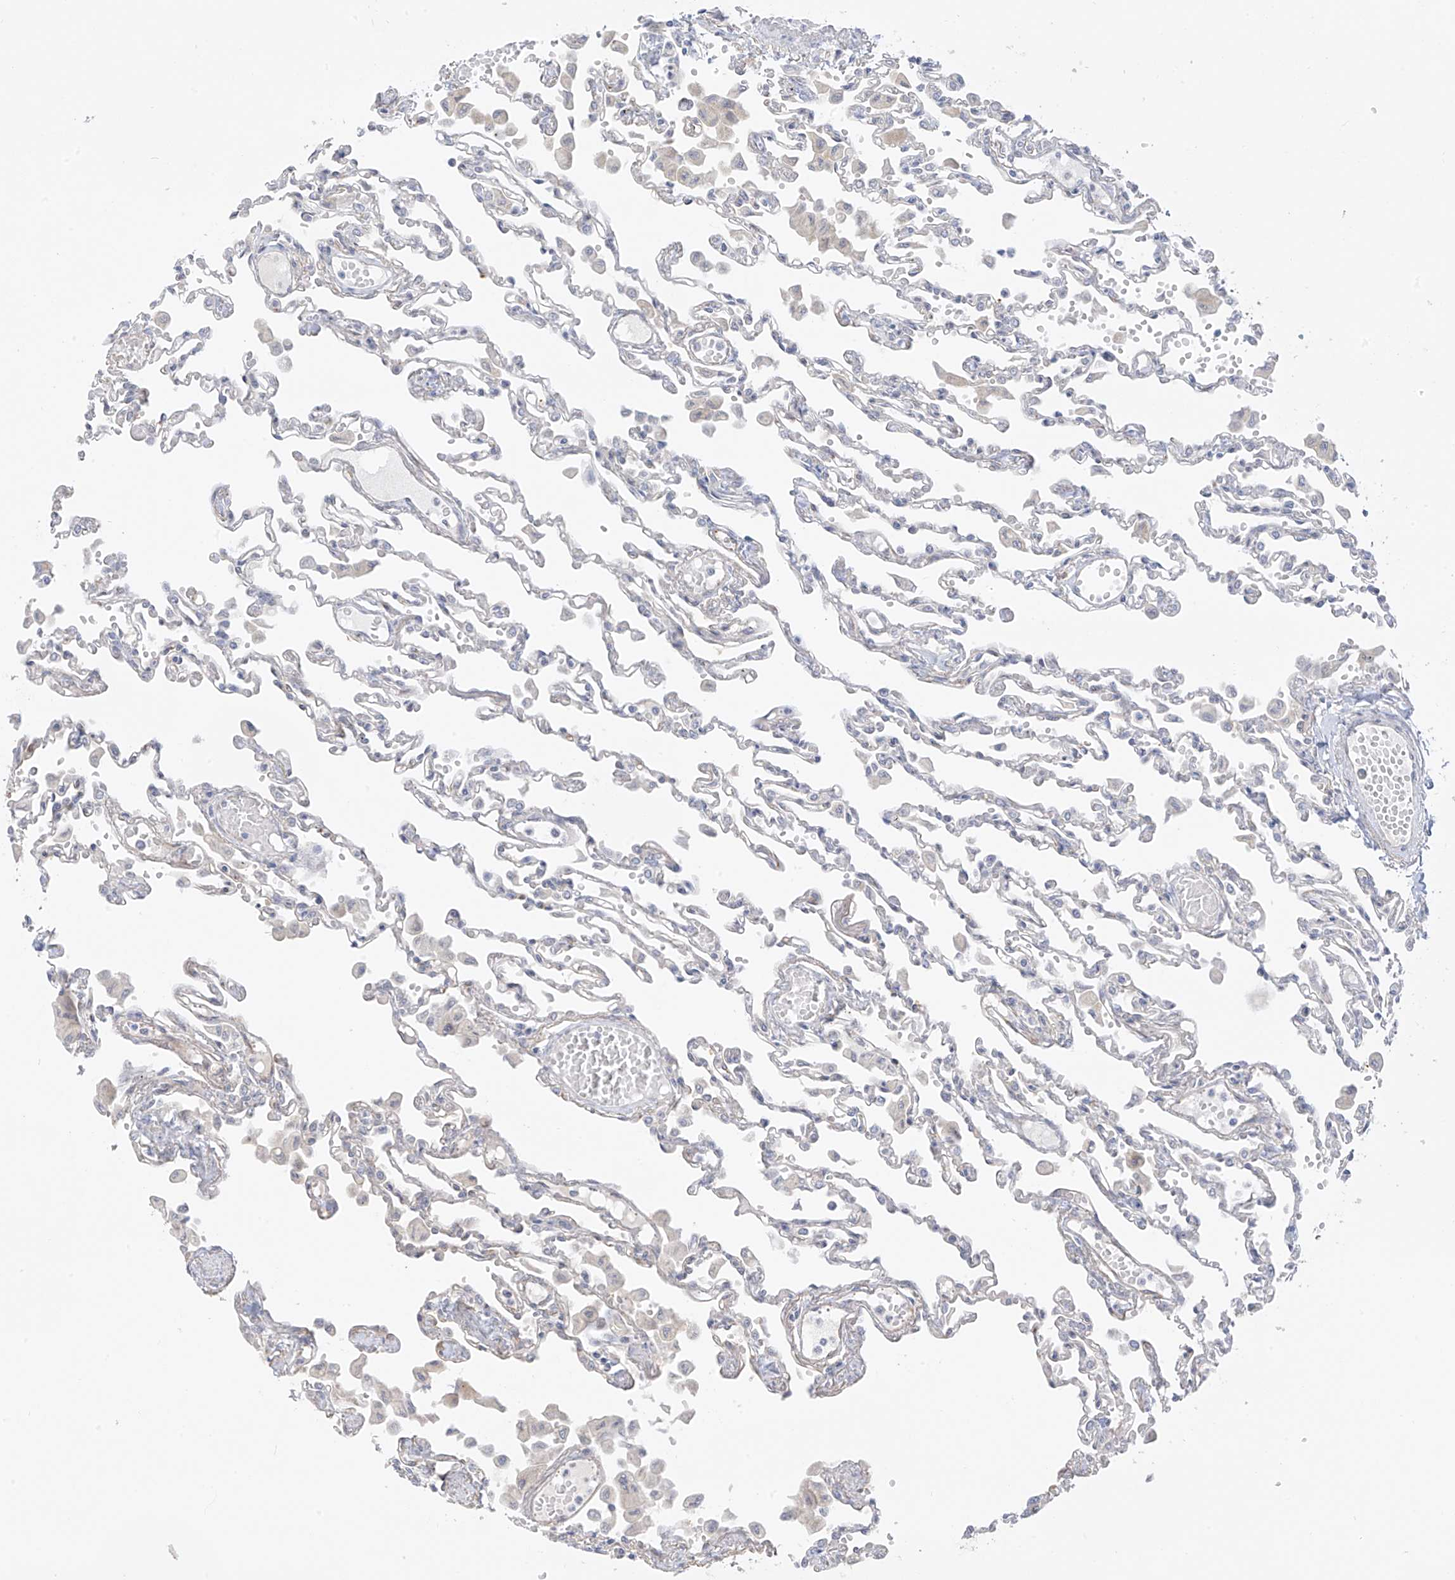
{"staining": {"intensity": "negative", "quantity": "none", "location": "none"}, "tissue": "lung", "cell_type": "Alveolar cells", "image_type": "normal", "snomed": [{"axis": "morphology", "description": "Normal tissue, NOS"}, {"axis": "topography", "description": "Bronchus"}, {"axis": "topography", "description": "Lung"}], "caption": "Micrograph shows no significant protein positivity in alveolar cells of unremarkable lung.", "gene": "DCDC2", "patient": {"sex": "female", "age": 49}}